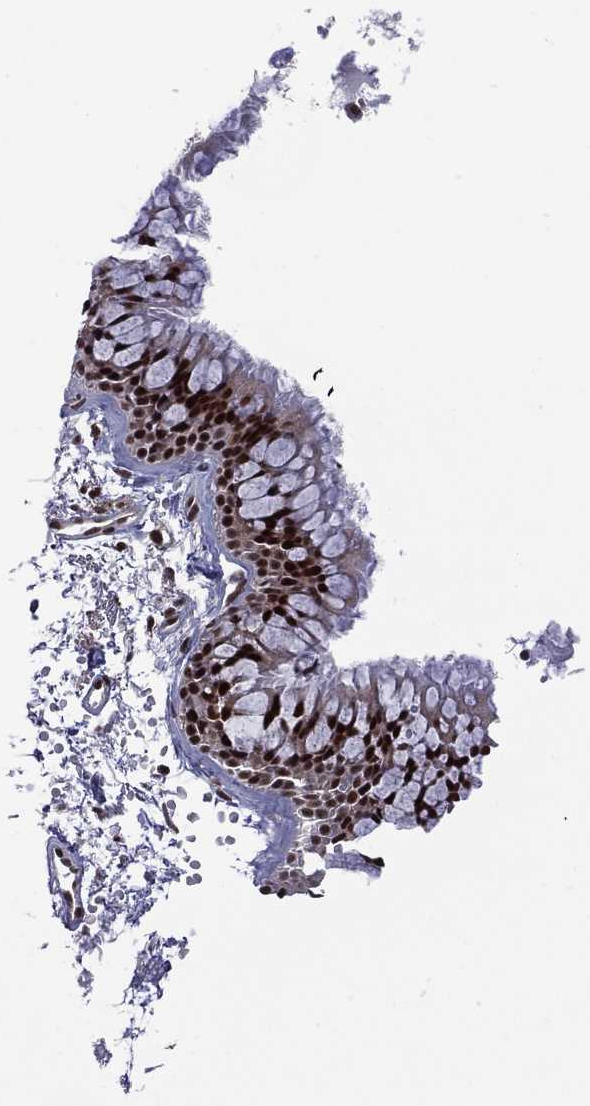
{"staining": {"intensity": "strong", "quantity": ">75%", "location": "nuclear"}, "tissue": "bronchus", "cell_type": "Respiratory epithelial cells", "image_type": "normal", "snomed": [{"axis": "morphology", "description": "Normal tissue, NOS"}, {"axis": "topography", "description": "Cartilage tissue"}, {"axis": "topography", "description": "Bronchus"}], "caption": "A histopathology image of human bronchus stained for a protein displays strong nuclear brown staining in respiratory epithelial cells.", "gene": "MED25", "patient": {"sex": "male", "age": 66}}